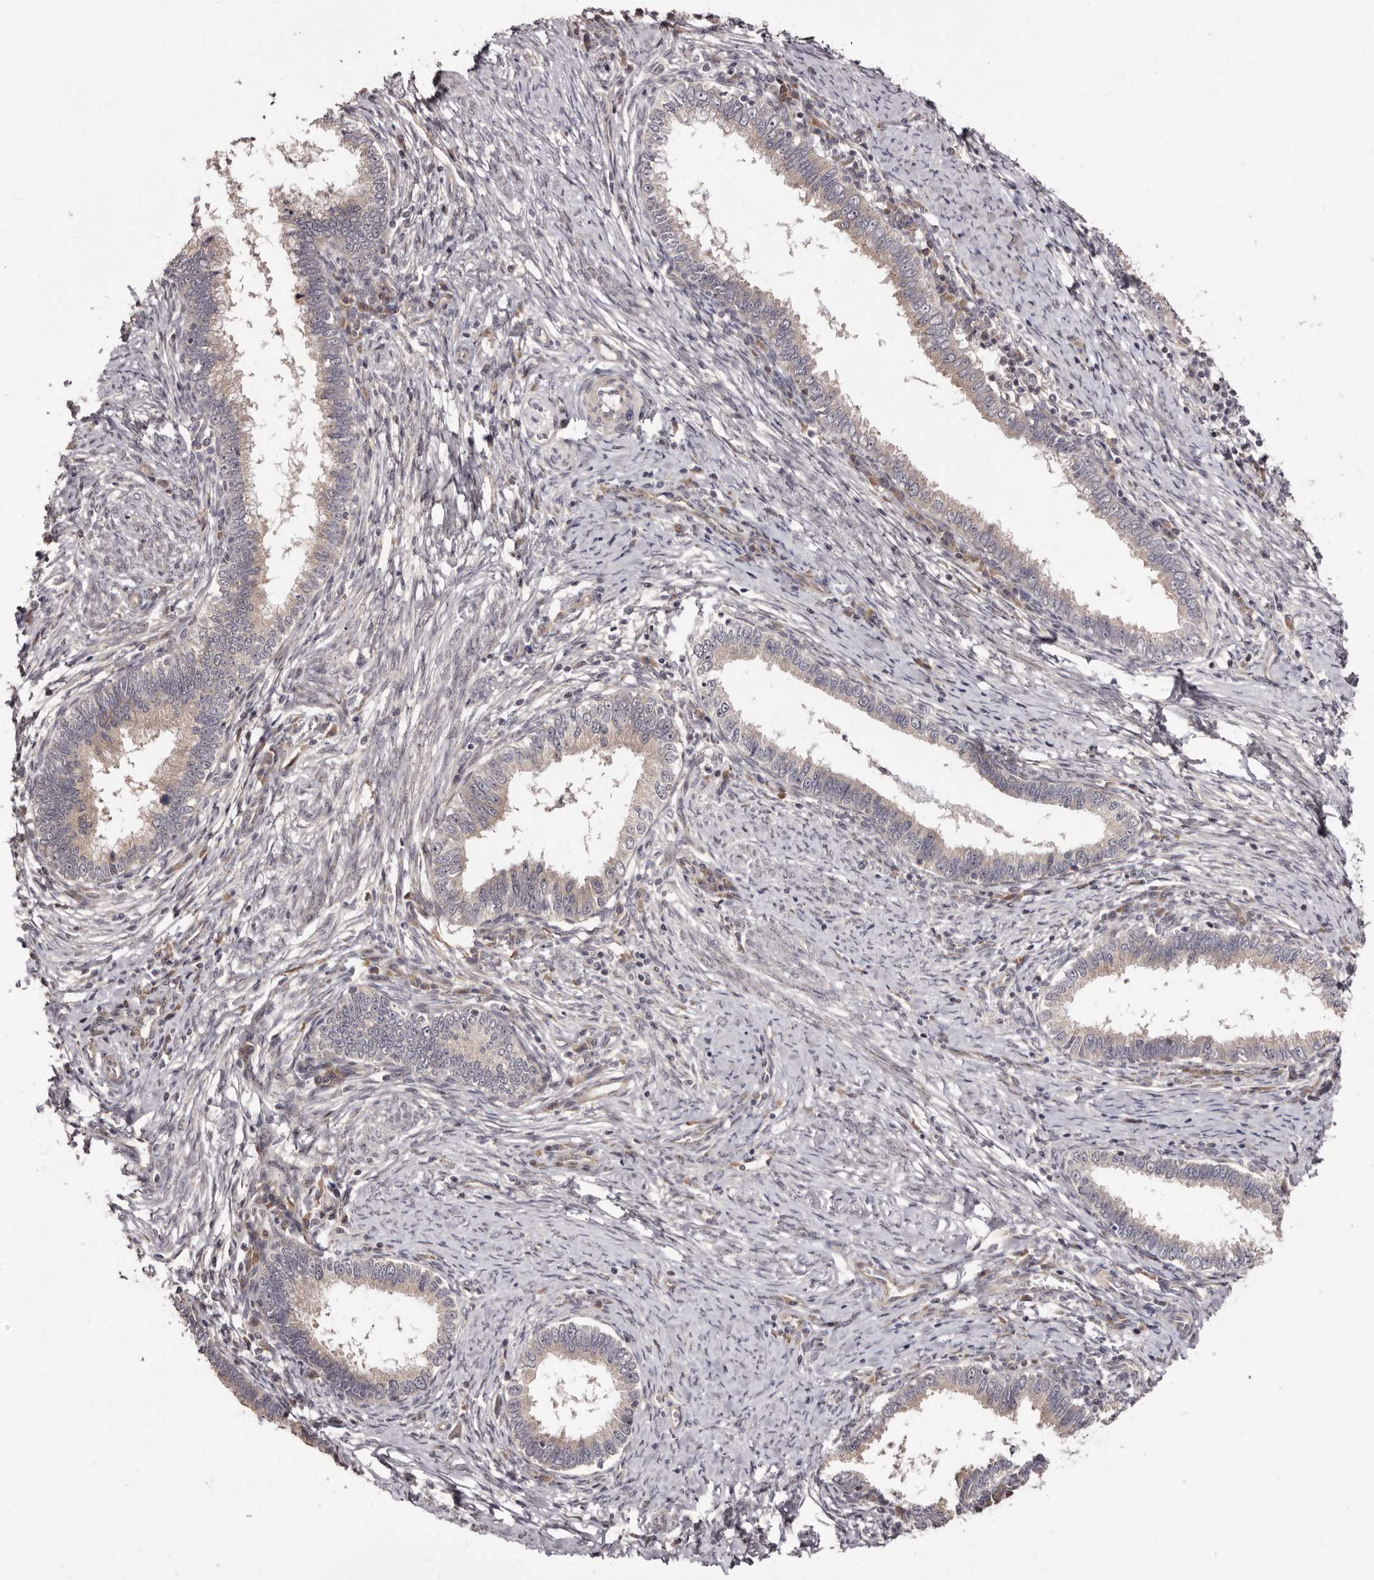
{"staining": {"intensity": "negative", "quantity": "none", "location": "none"}, "tissue": "cervical cancer", "cell_type": "Tumor cells", "image_type": "cancer", "snomed": [{"axis": "morphology", "description": "Adenocarcinoma, NOS"}, {"axis": "topography", "description": "Cervix"}], "caption": "Histopathology image shows no significant protein staining in tumor cells of cervical cancer (adenocarcinoma).", "gene": "NOL12", "patient": {"sex": "female", "age": 36}}